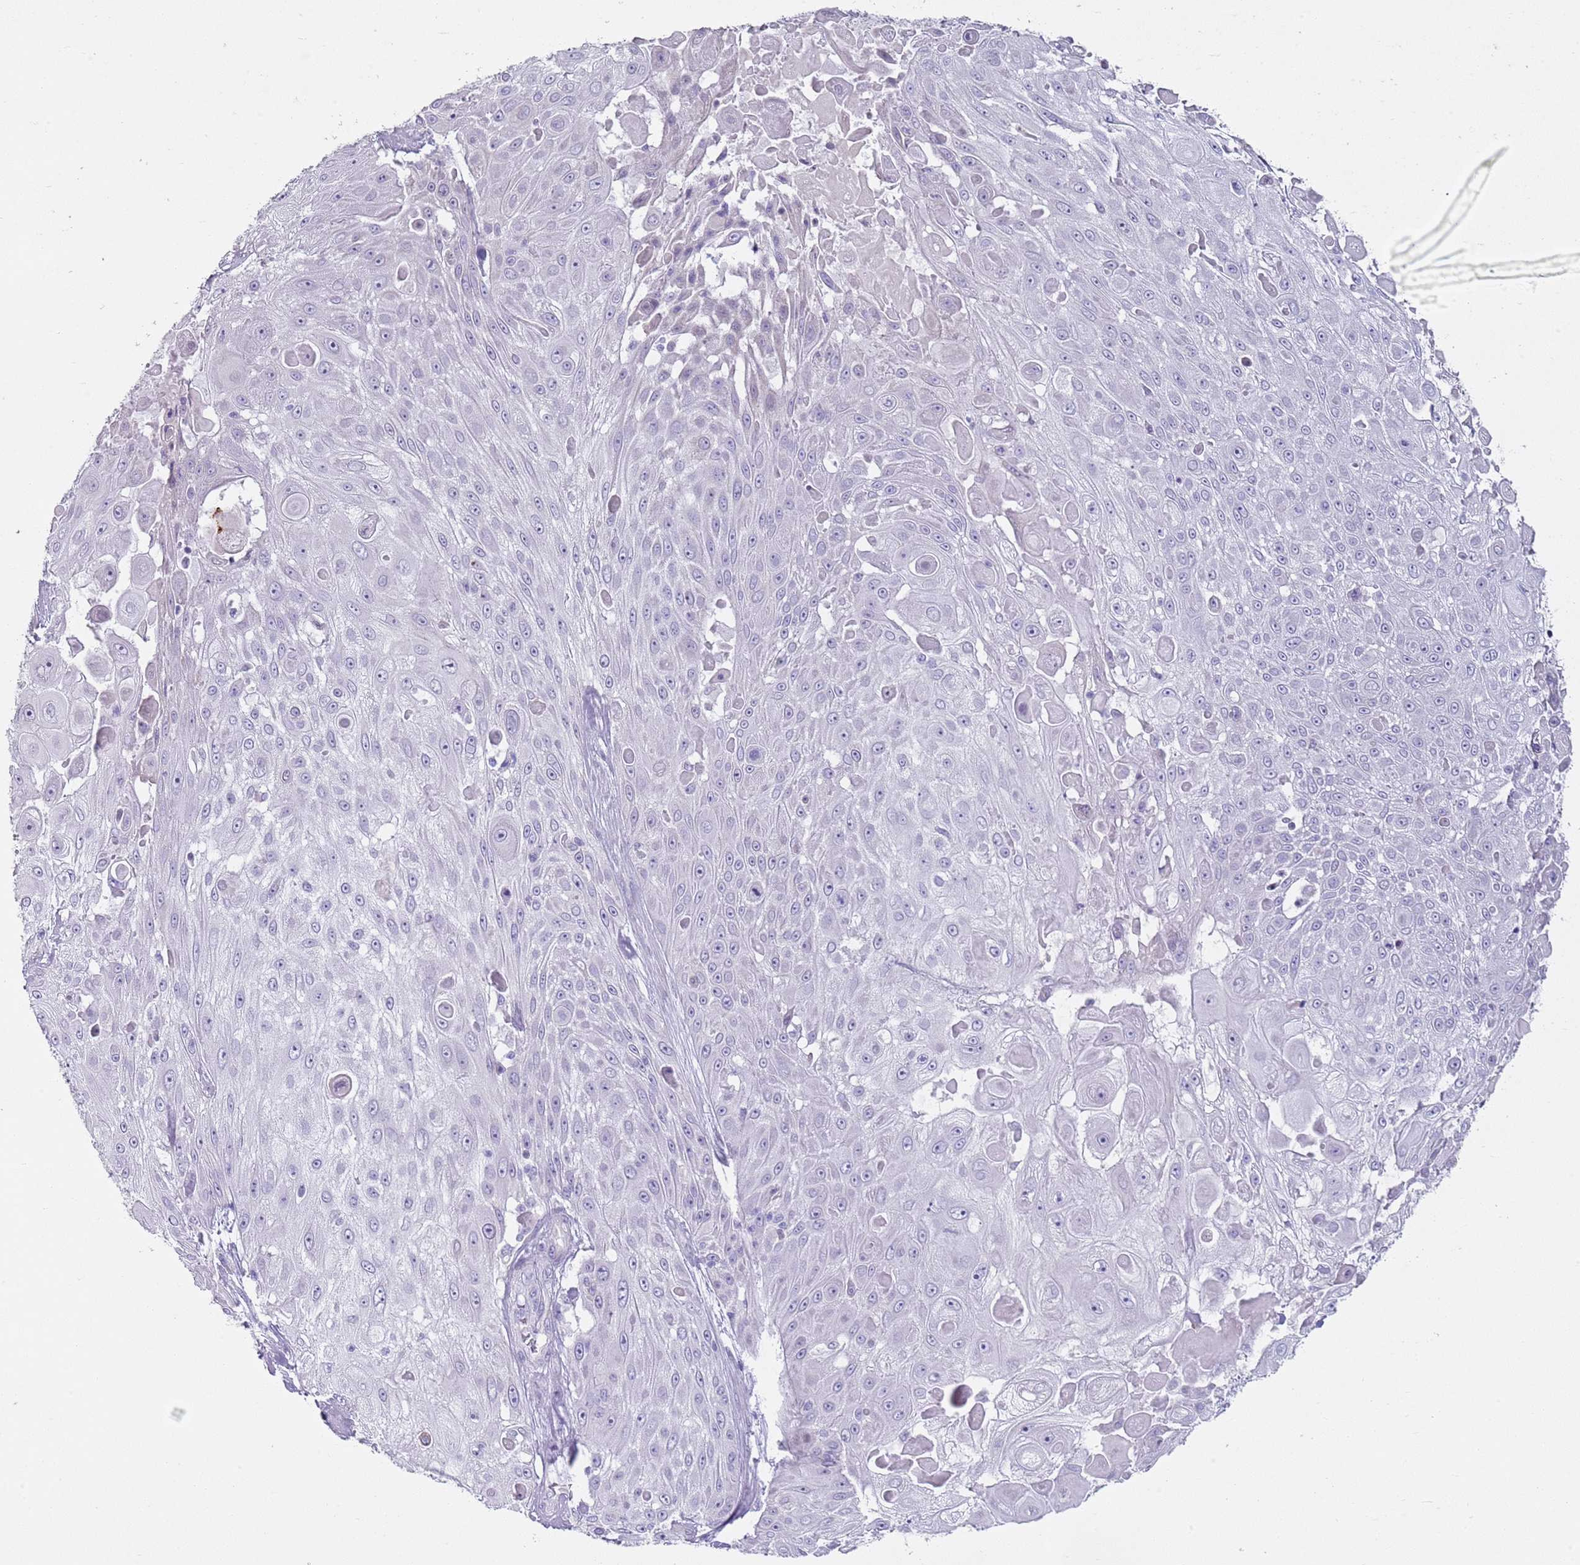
{"staining": {"intensity": "negative", "quantity": "none", "location": "none"}, "tissue": "skin cancer", "cell_type": "Tumor cells", "image_type": "cancer", "snomed": [{"axis": "morphology", "description": "Squamous cell carcinoma, NOS"}, {"axis": "topography", "description": "Skin"}], "caption": "Immunohistochemistry (IHC) of skin cancer reveals no staining in tumor cells. (DAB immunohistochemistry visualized using brightfield microscopy, high magnification).", "gene": "CD177", "patient": {"sex": "female", "age": 86}}